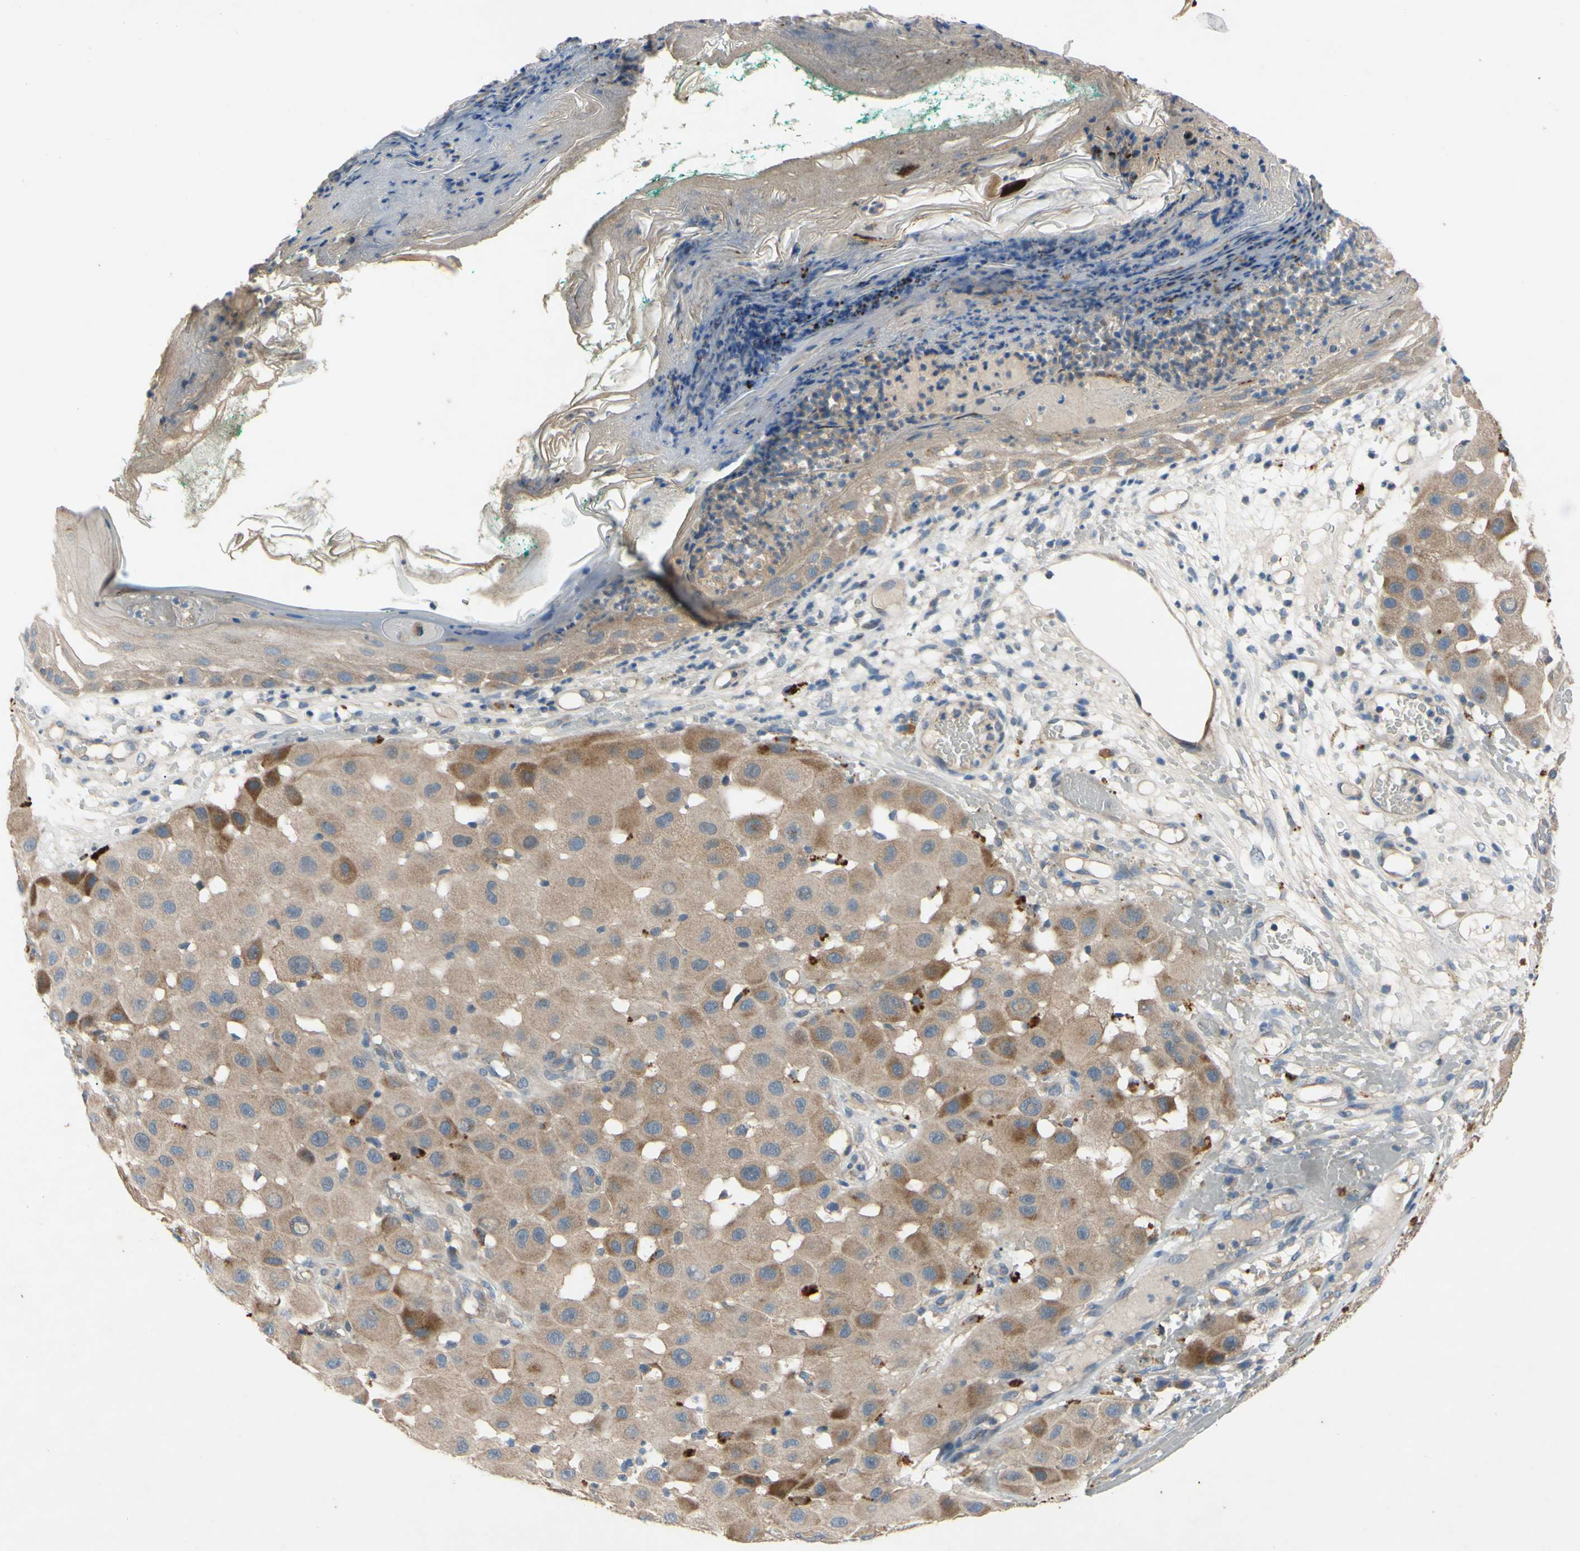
{"staining": {"intensity": "moderate", "quantity": ">75%", "location": "cytoplasmic/membranous"}, "tissue": "melanoma", "cell_type": "Tumor cells", "image_type": "cancer", "snomed": [{"axis": "morphology", "description": "Malignant melanoma, NOS"}, {"axis": "topography", "description": "Skin"}], "caption": "Tumor cells reveal medium levels of moderate cytoplasmic/membranous positivity in approximately >75% of cells in human malignant melanoma.", "gene": "HILPDA", "patient": {"sex": "female", "age": 81}}